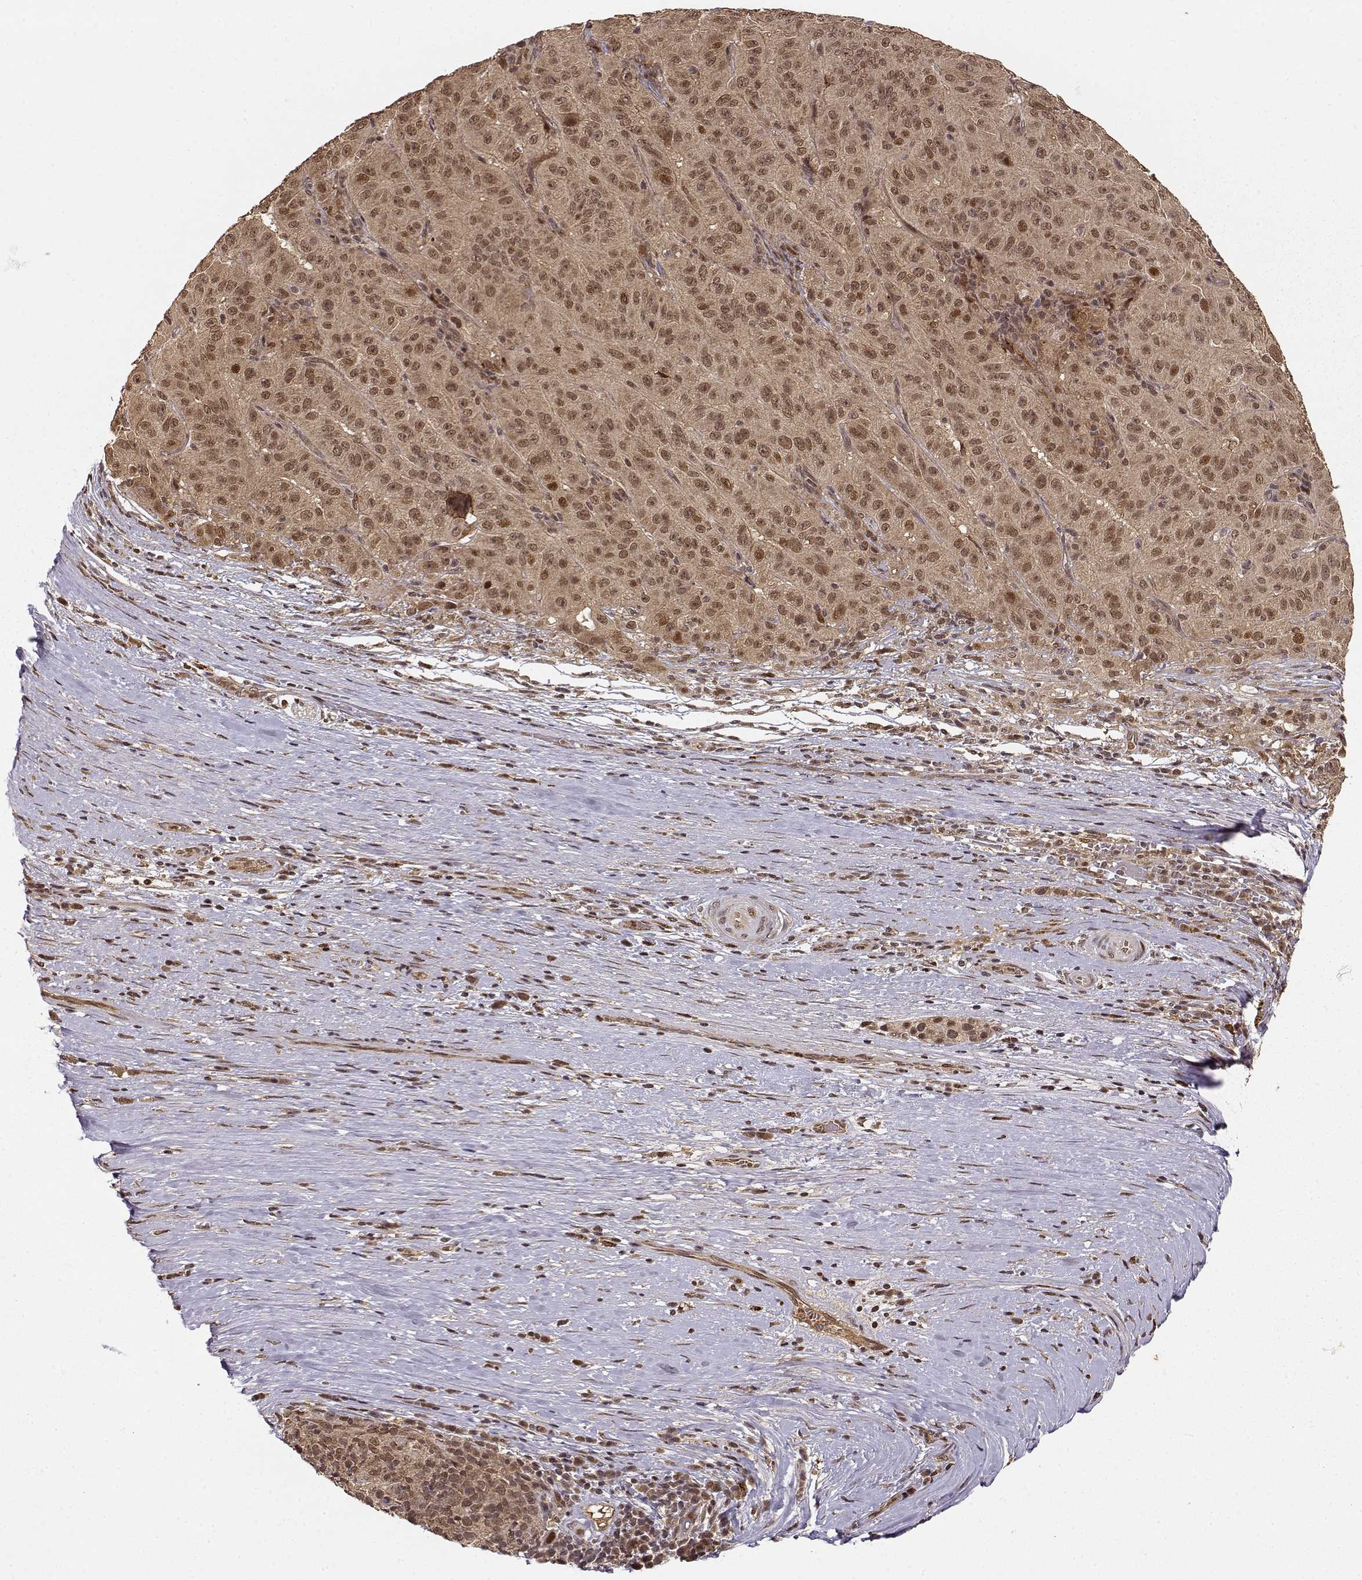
{"staining": {"intensity": "moderate", "quantity": ">75%", "location": "cytoplasmic/membranous,nuclear"}, "tissue": "pancreatic cancer", "cell_type": "Tumor cells", "image_type": "cancer", "snomed": [{"axis": "morphology", "description": "Adenocarcinoma, NOS"}, {"axis": "topography", "description": "Pancreas"}], "caption": "Human pancreatic adenocarcinoma stained with a protein marker reveals moderate staining in tumor cells.", "gene": "MAEA", "patient": {"sex": "male", "age": 63}}